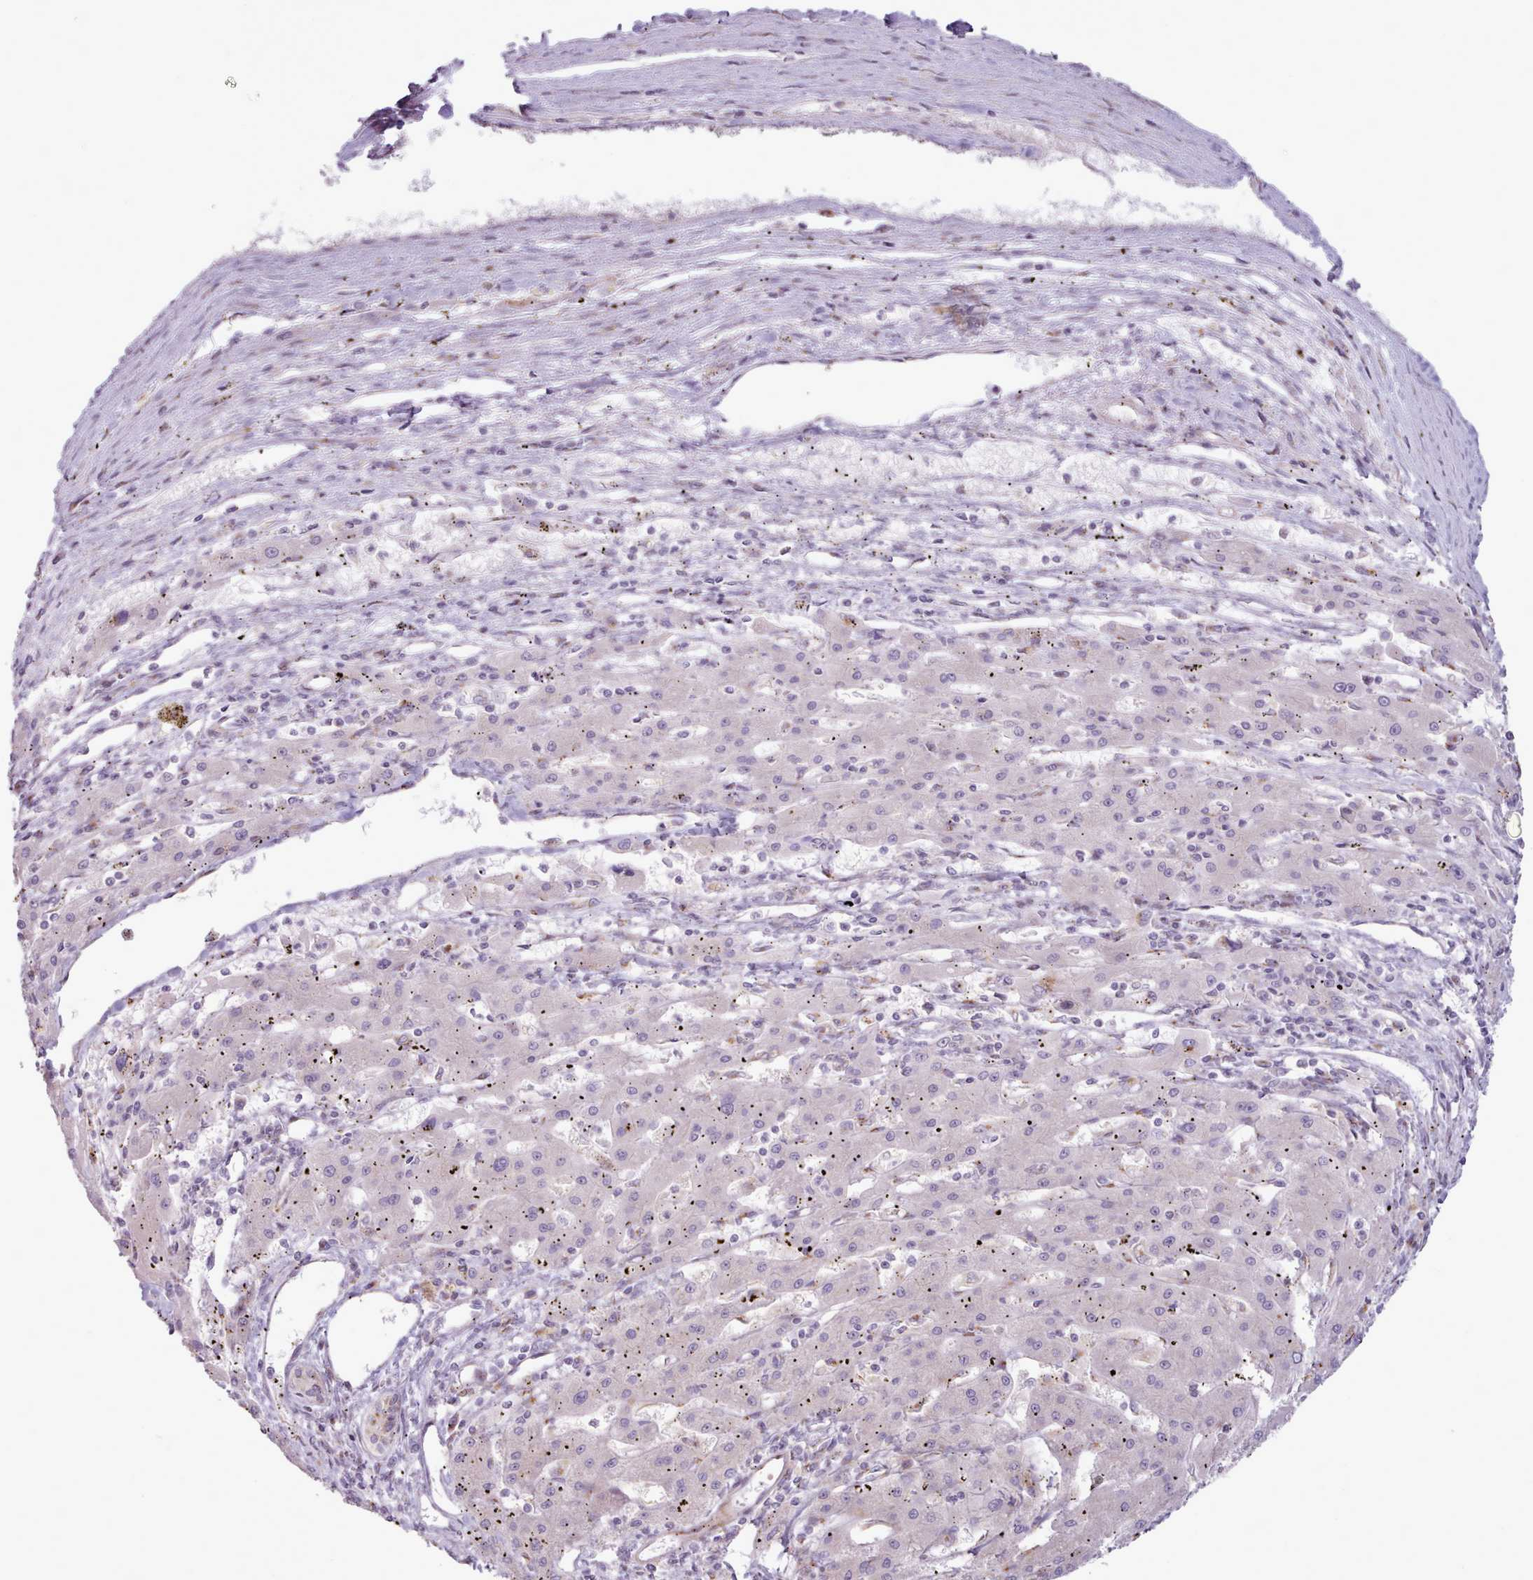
{"staining": {"intensity": "negative", "quantity": "none", "location": "none"}, "tissue": "liver cancer", "cell_type": "Tumor cells", "image_type": "cancer", "snomed": [{"axis": "morphology", "description": "Carcinoma, Hepatocellular, NOS"}, {"axis": "topography", "description": "Liver"}], "caption": "Immunohistochemical staining of liver cancer shows no significant positivity in tumor cells. (Immunohistochemistry (ihc), brightfield microscopy, high magnification).", "gene": "PPP3R2", "patient": {"sex": "male", "age": 72}}